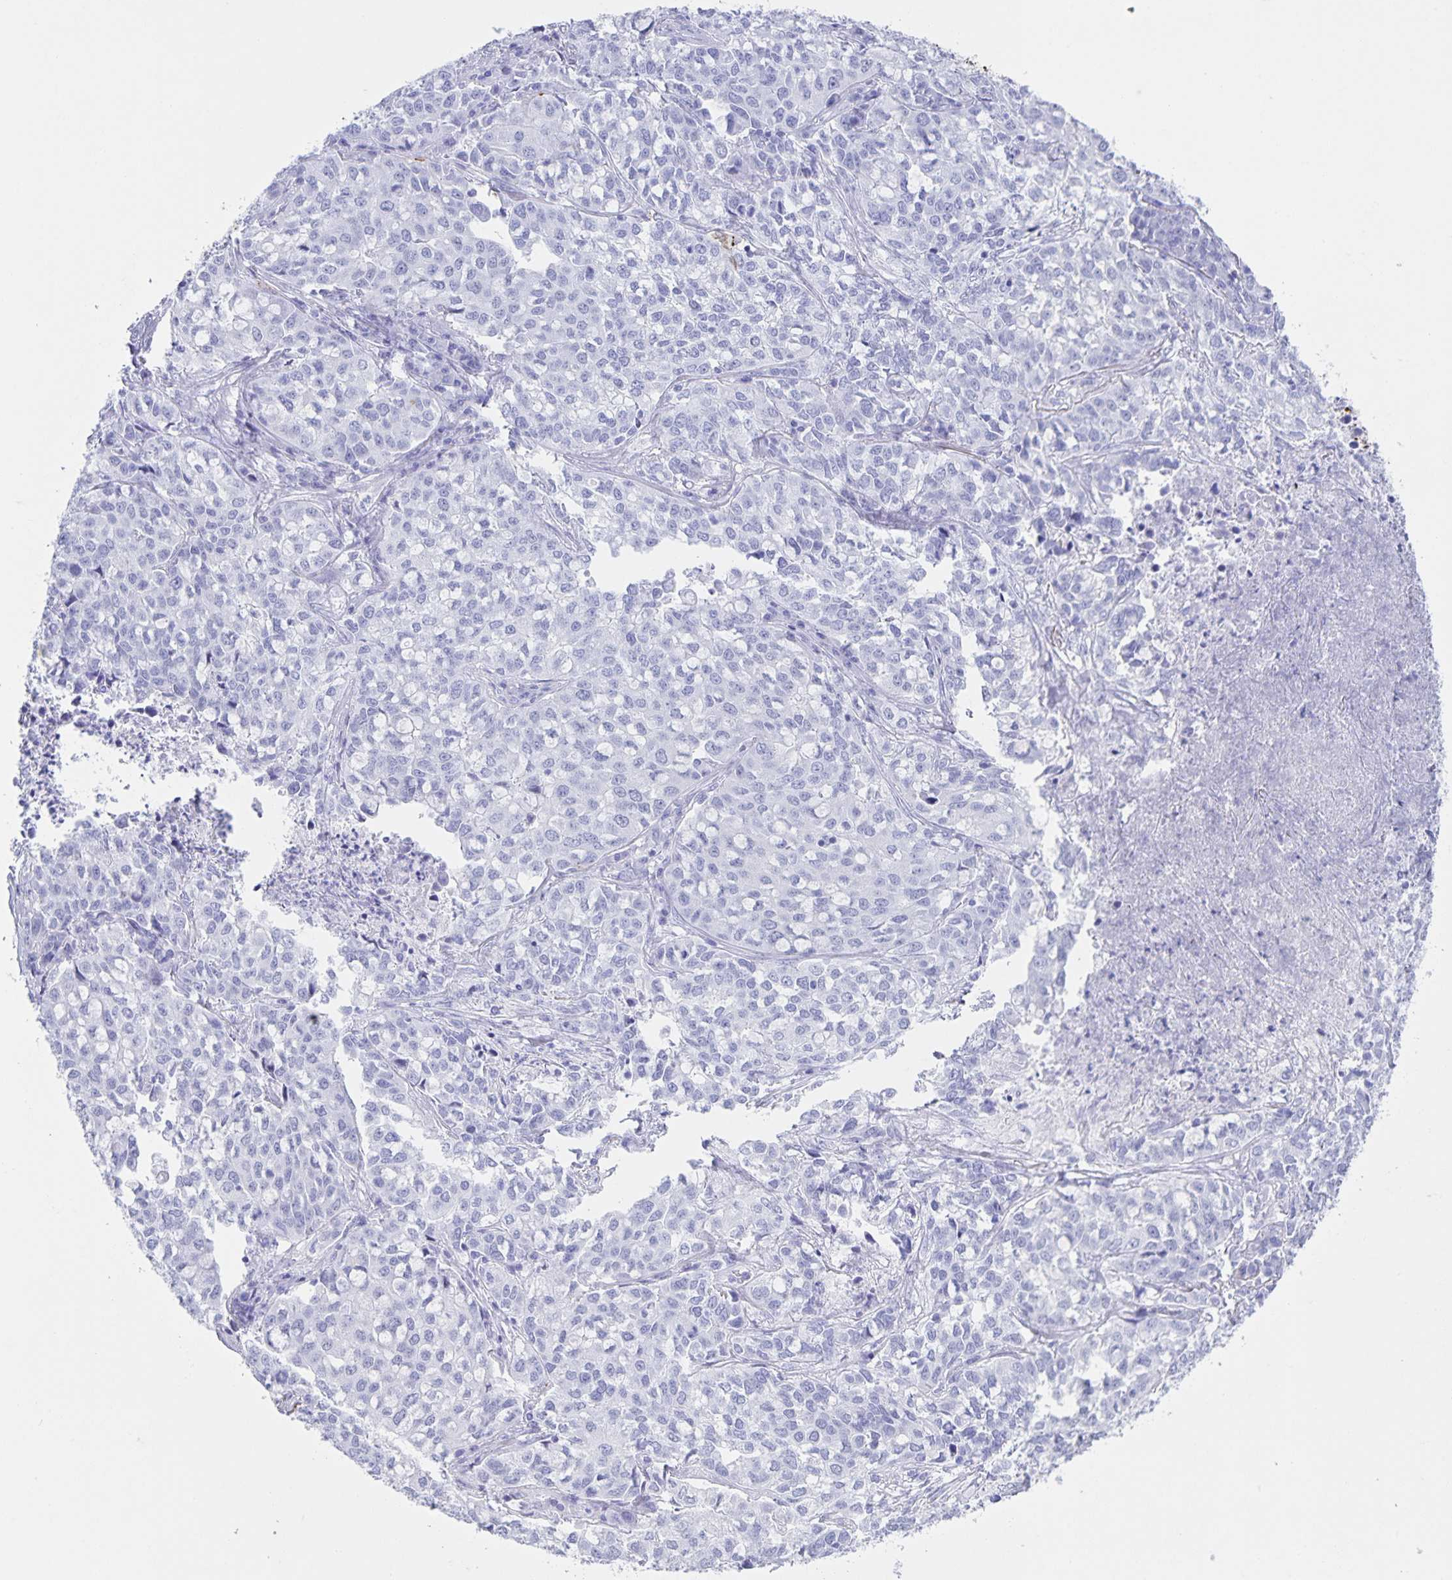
{"staining": {"intensity": "negative", "quantity": "none", "location": "none"}, "tissue": "lung cancer", "cell_type": "Tumor cells", "image_type": "cancer", "snomed": [{"axis": "morphology", "description": "Adenocarcinoma, NOS"}, {"axis": "morphology", "description": "Adenocarcinoma, metastatic, NOS"}, {"axis": "topography", "description": "Lymph node"}, {"axis": "topography", "description": "Lung"}], "caption": "High magnification brightfield microscopy of lung cancer stained with DAB (3,3'-diaminobenzidine) (brown) and counterstained with hematoxylin (blue): tumor cells show no significant positivity.", "gene": "AQP4", "patient": {"sex": "female", "age": 65}}